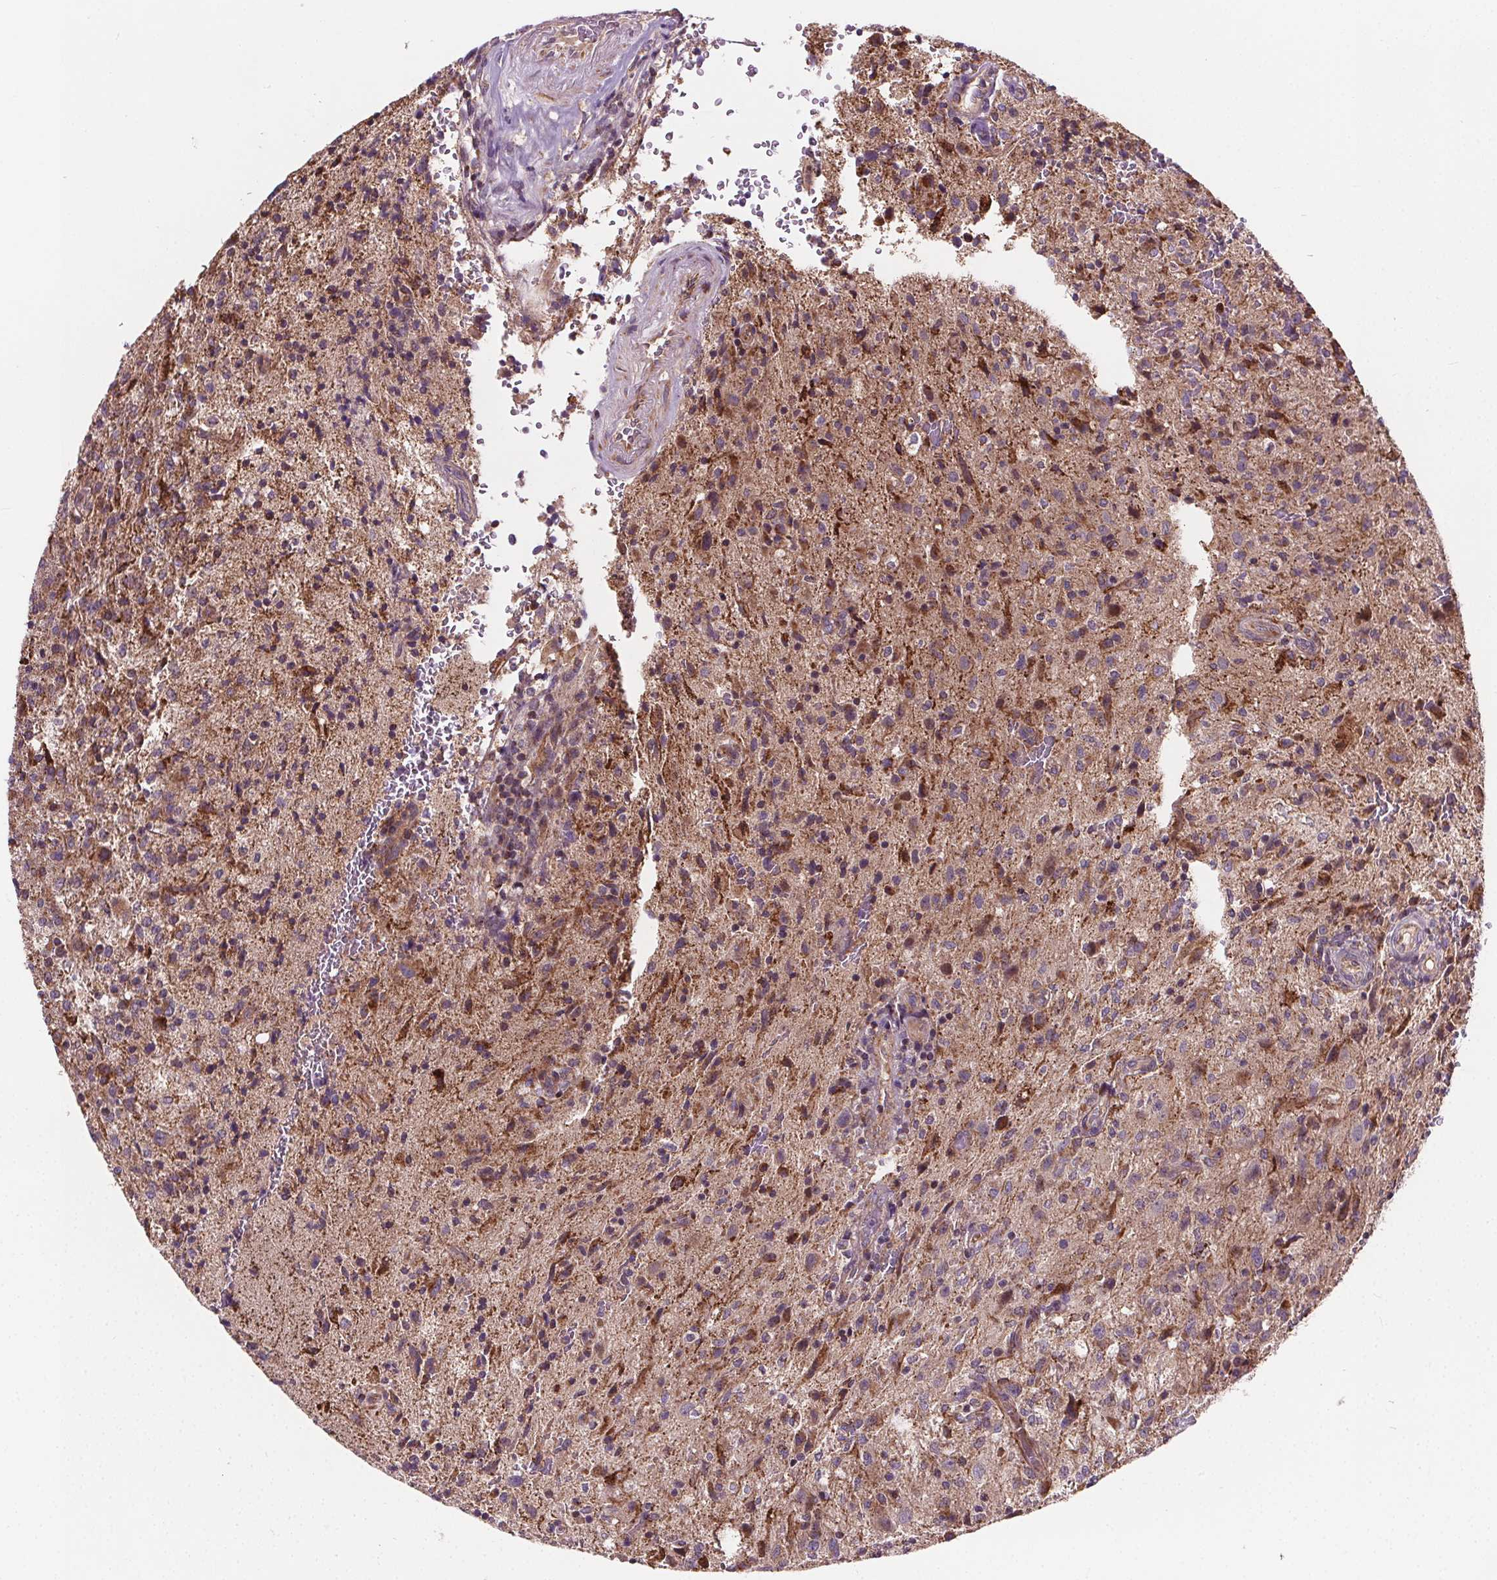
{"staining": {"intensity": "moderate", "quantity": "25%-75%", "location": "cytoplasmic/membranous"}, "tissue": "glioma", "cell_type": "Tumor cells", "image_type": "cancer", "snomed": [{"axis": "morphology", "description": "Glioma, malignant, High grade"}, {"axis": "topography", "description": "Brain"}], "caption": "Protein expression analysis of human malignant glioma (high-grade) reveals moderate cytoplasmic/membranous staining in about 25%-75% of tumor cells.", "gene": "GOLT1B", "patient": {"sex": "male", "age": 68}}